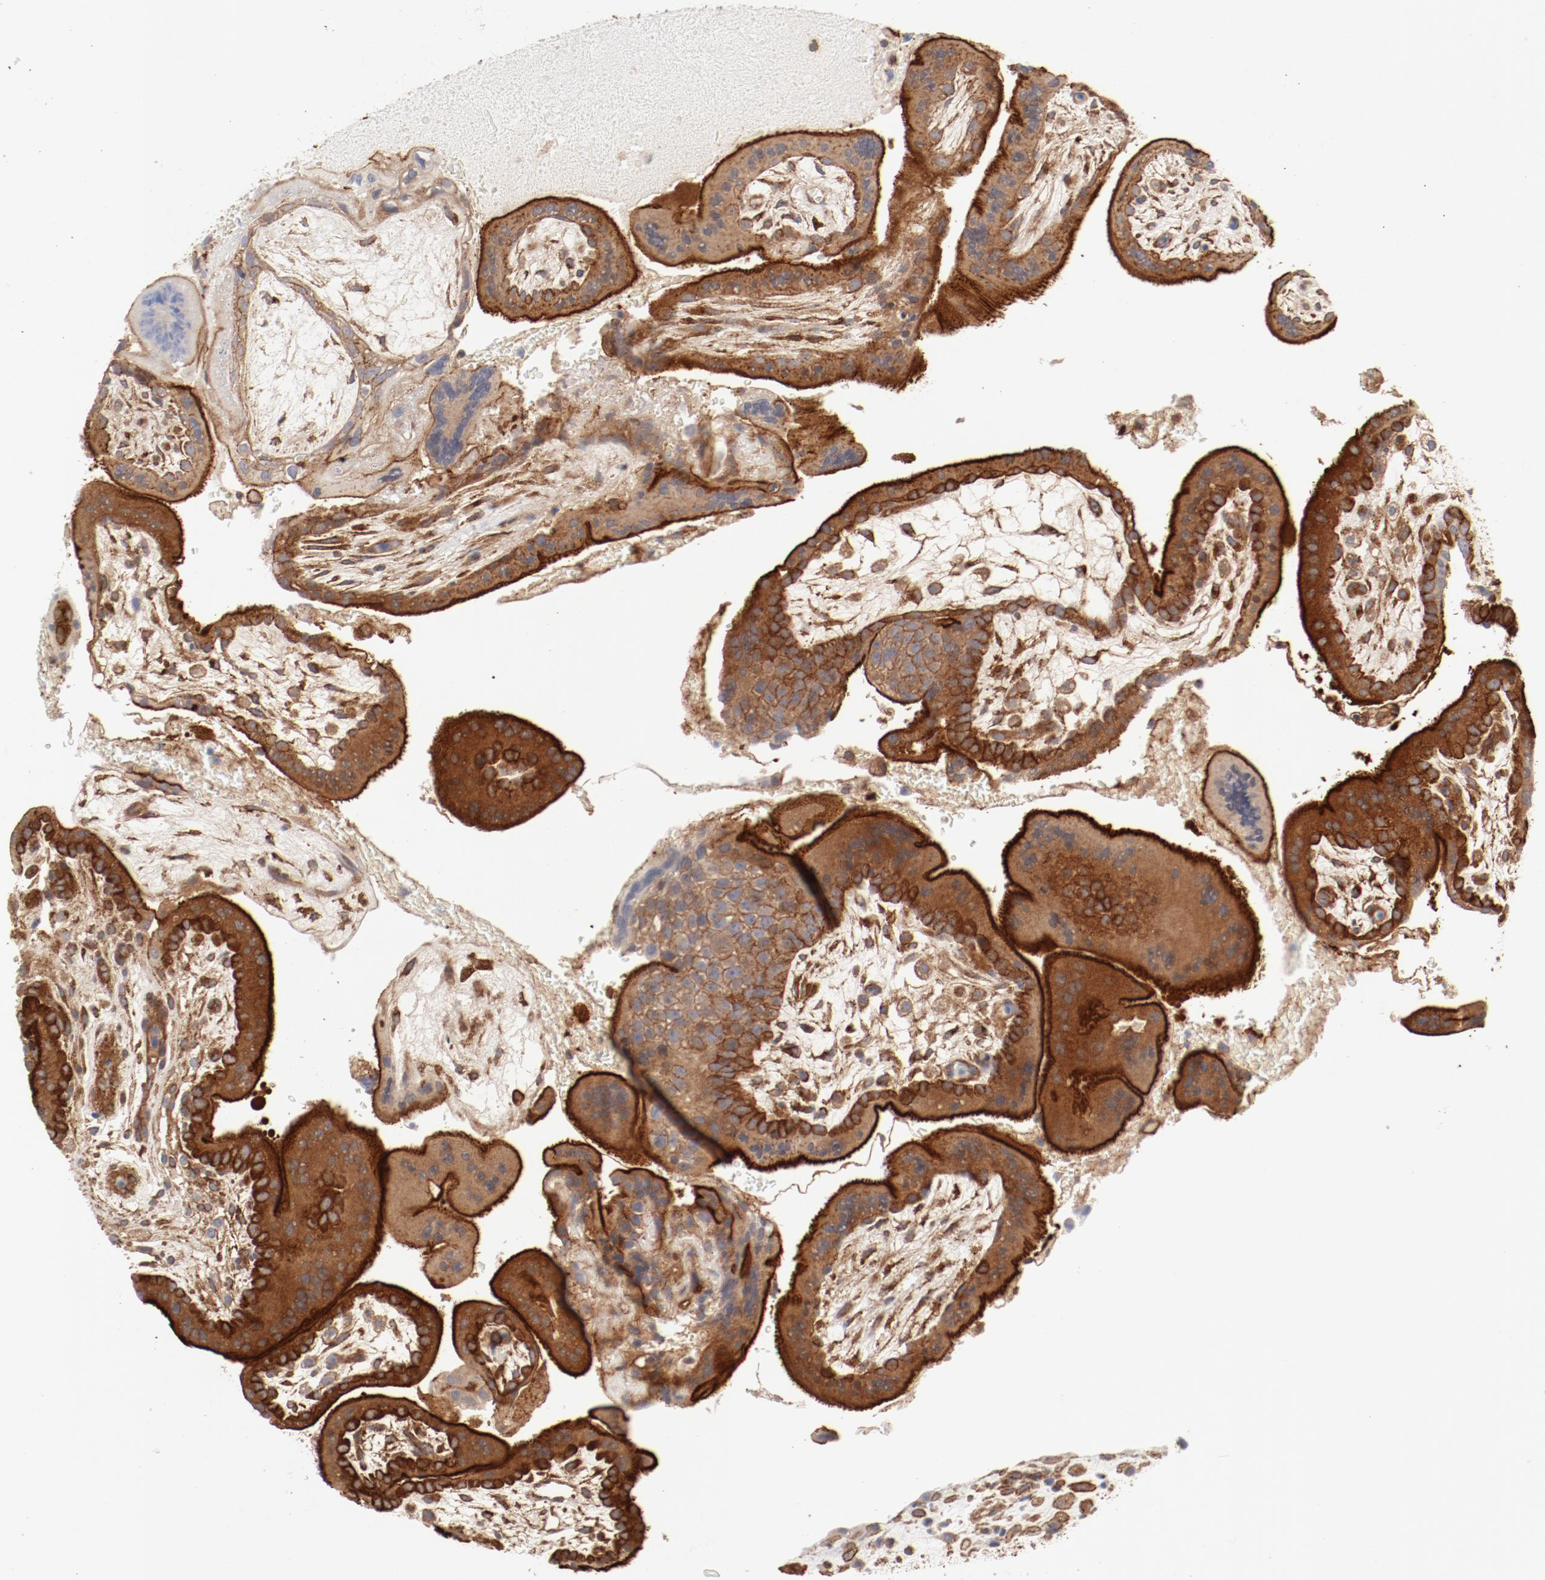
{"staining": {"intensity": "moderate", "quantity": ">75%", "location": "cytoplasmic/membranous"}, "tissue": "placenta", "cell_type": "Decidual cells", "image_type": "normal", "snomed": [{"axis": "morphology", "description": "Normal tissue, NOS"}, {"axis": "topography", "description": "Placenta"}], "caption": "A photomicrograph of placenta stained for a protein displays moderate cytoplasmic/membranous brown staining in decidual cells. Ihc stains the protein of interest in brown and the nuclei are stained blue.", "gene": "AP2A1", "patient": {"sex": "female", "age": 35}}